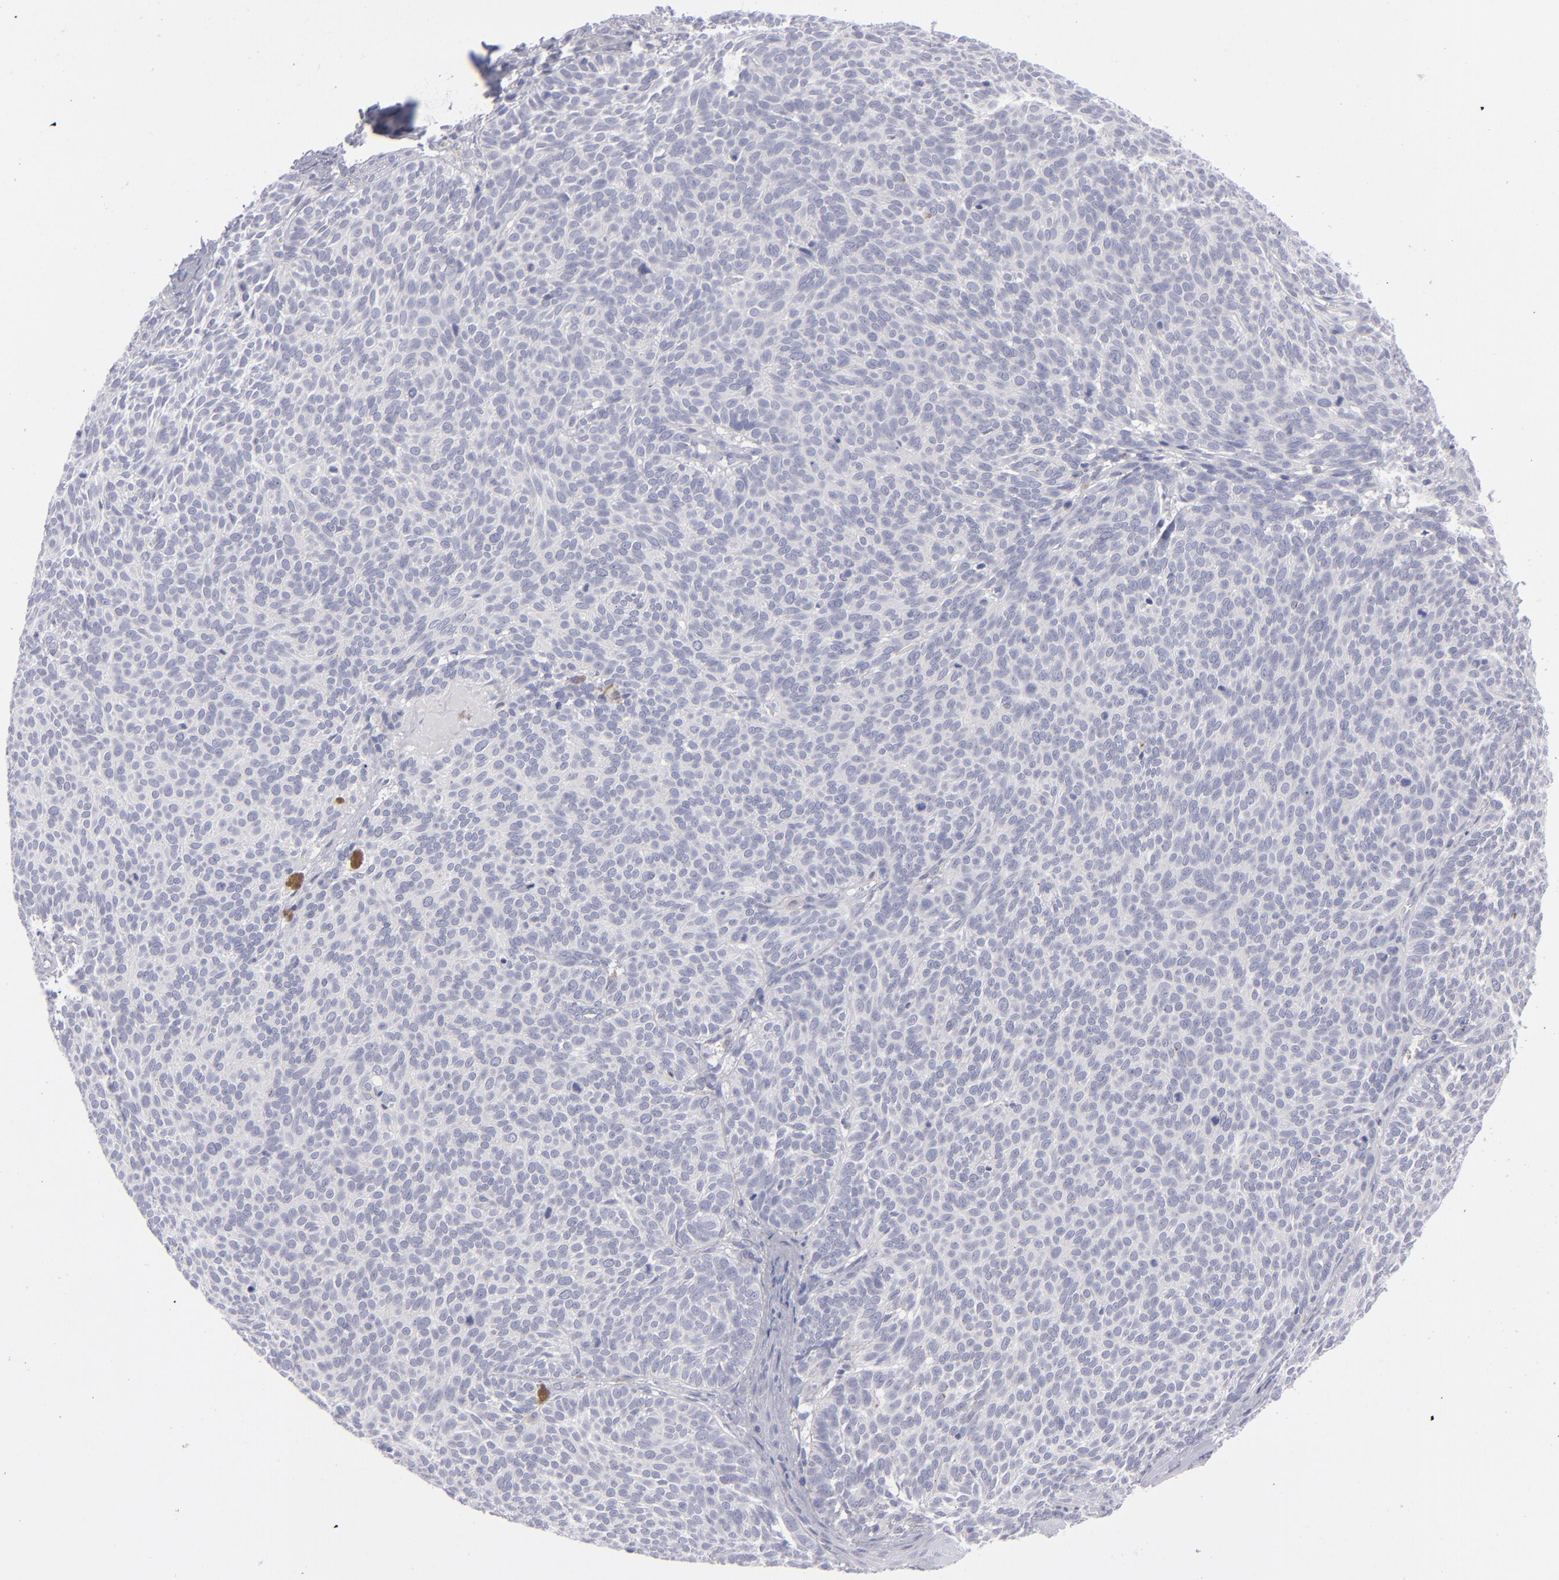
{"staining": {"intensity": "negative", "quantity": "none", "location": "none"}, "tissue": "skin cancer", "cell_type": "Tumor cells", "image_type": "cancer", "snomed": [{"axis": "morphology", "description": "Basal cell carcinoma"}, {"axis": "topography", "description": "Skin"}], "caption": "High power microscopy histopathology image of an immunohistochemistry (IHC) image of skin cancer (basal cell carcinoma), revealing no significant staining in tumor cells. The staining is performed using DAB (3,3'-diaminobenzidine) brown chromogen with nuclei counter-stained in using hematoxylin.", "gene": "ITGB4", "patient": {"sex": "male", "age": 63}}